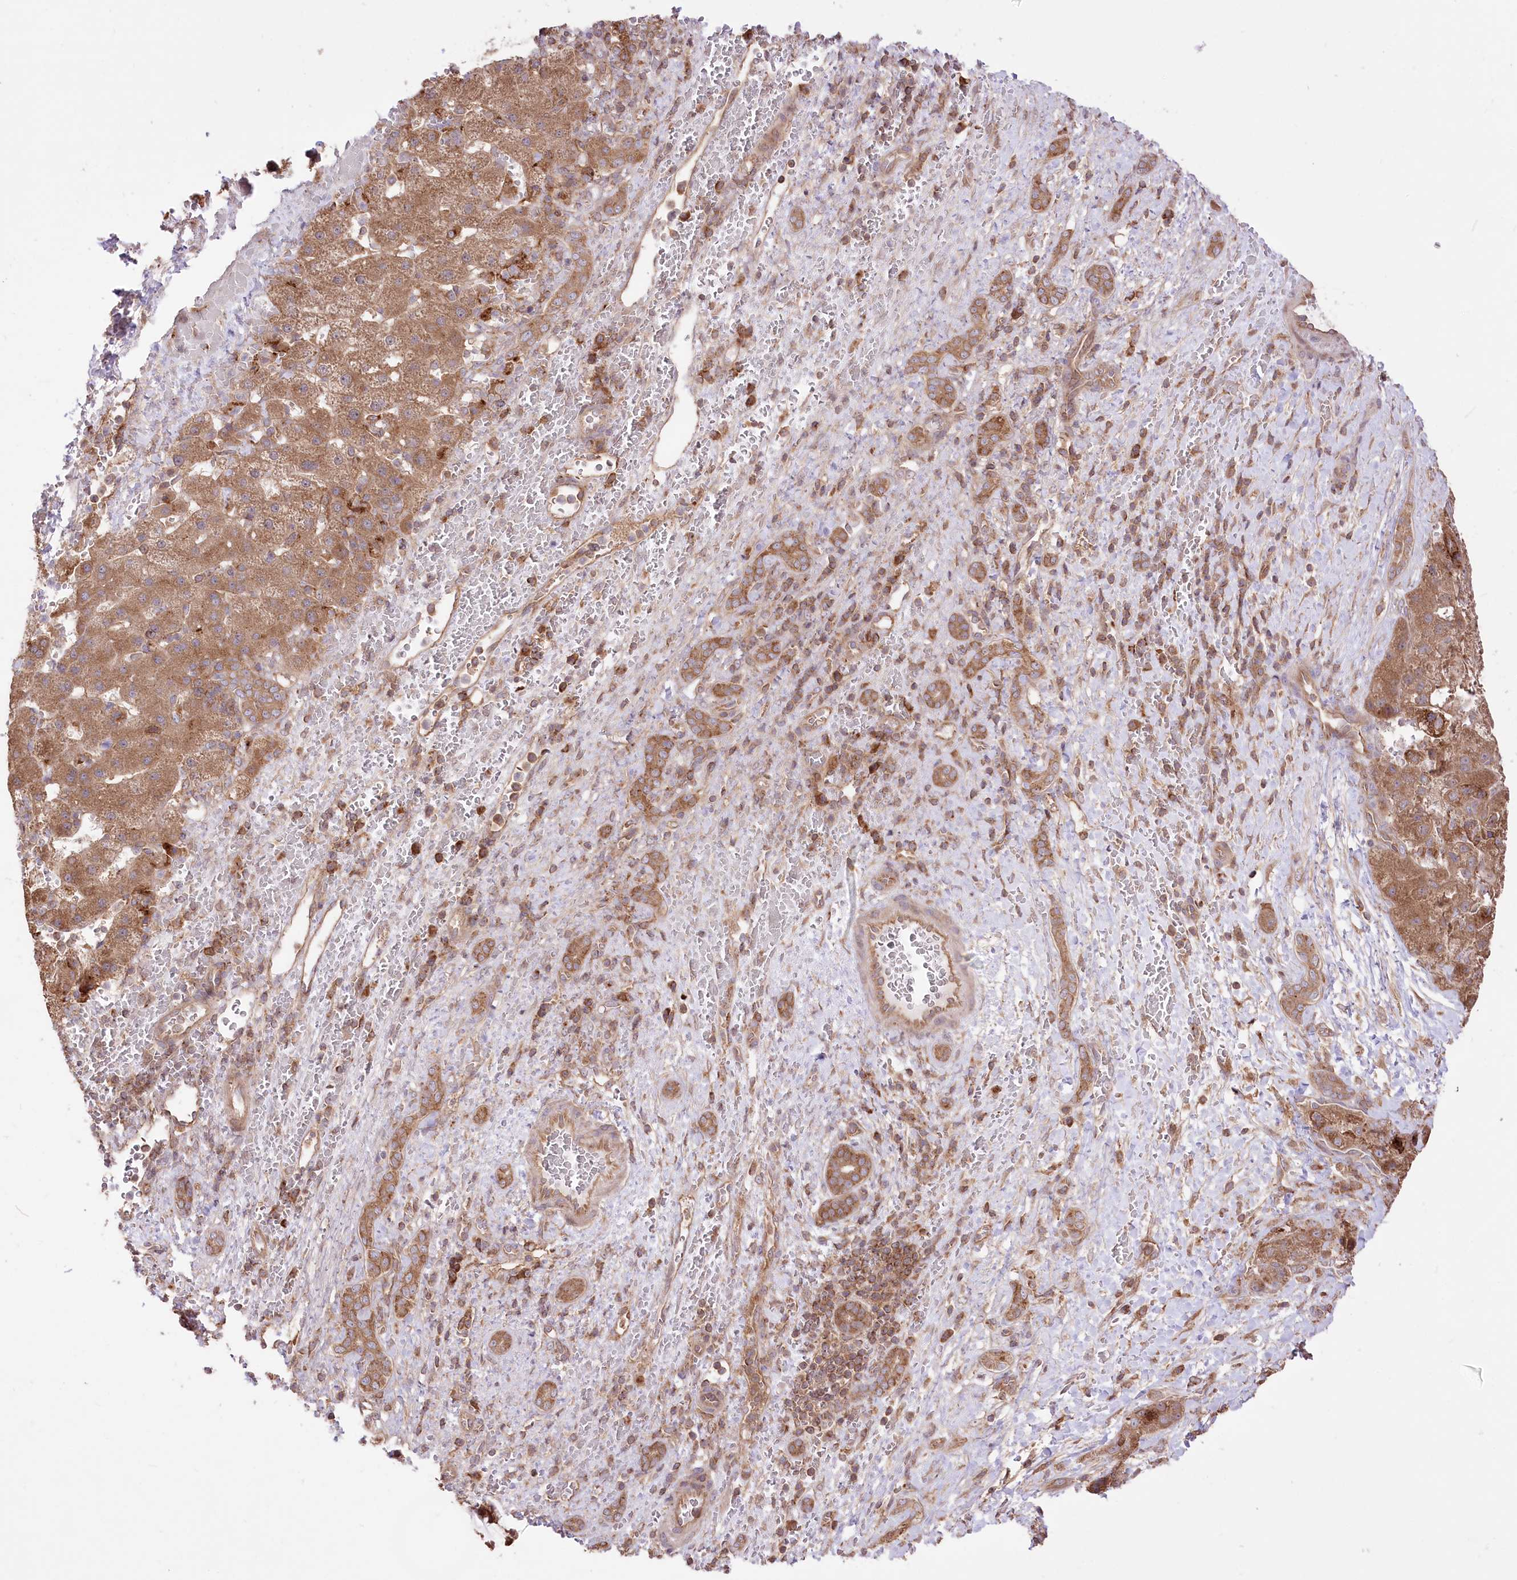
{"staining": {"intensity": "moderate", "quantity": ">75%", "location": "cytoplasmic/membranous"}, "tissue": "liver cancer", "cell_type": "Tumor cells", "image_type": "cancer", "snomed": [{"axis": "morphology", "description": "Normal tissue, NOS"}, {"axis": "morphology", "description": "Carcinoma, Hepatocellular, NOS"}, {"axis": "topography", "description": "Liver"}], "caption": "Approximately >75% of tumor cells in human liver cancer show moderate cytoplasmic/membranous protein staining as visualized by brown immunohistochemical staining.", "gene": "XYLB", "patient": {"sex": "male", "age": 57}}